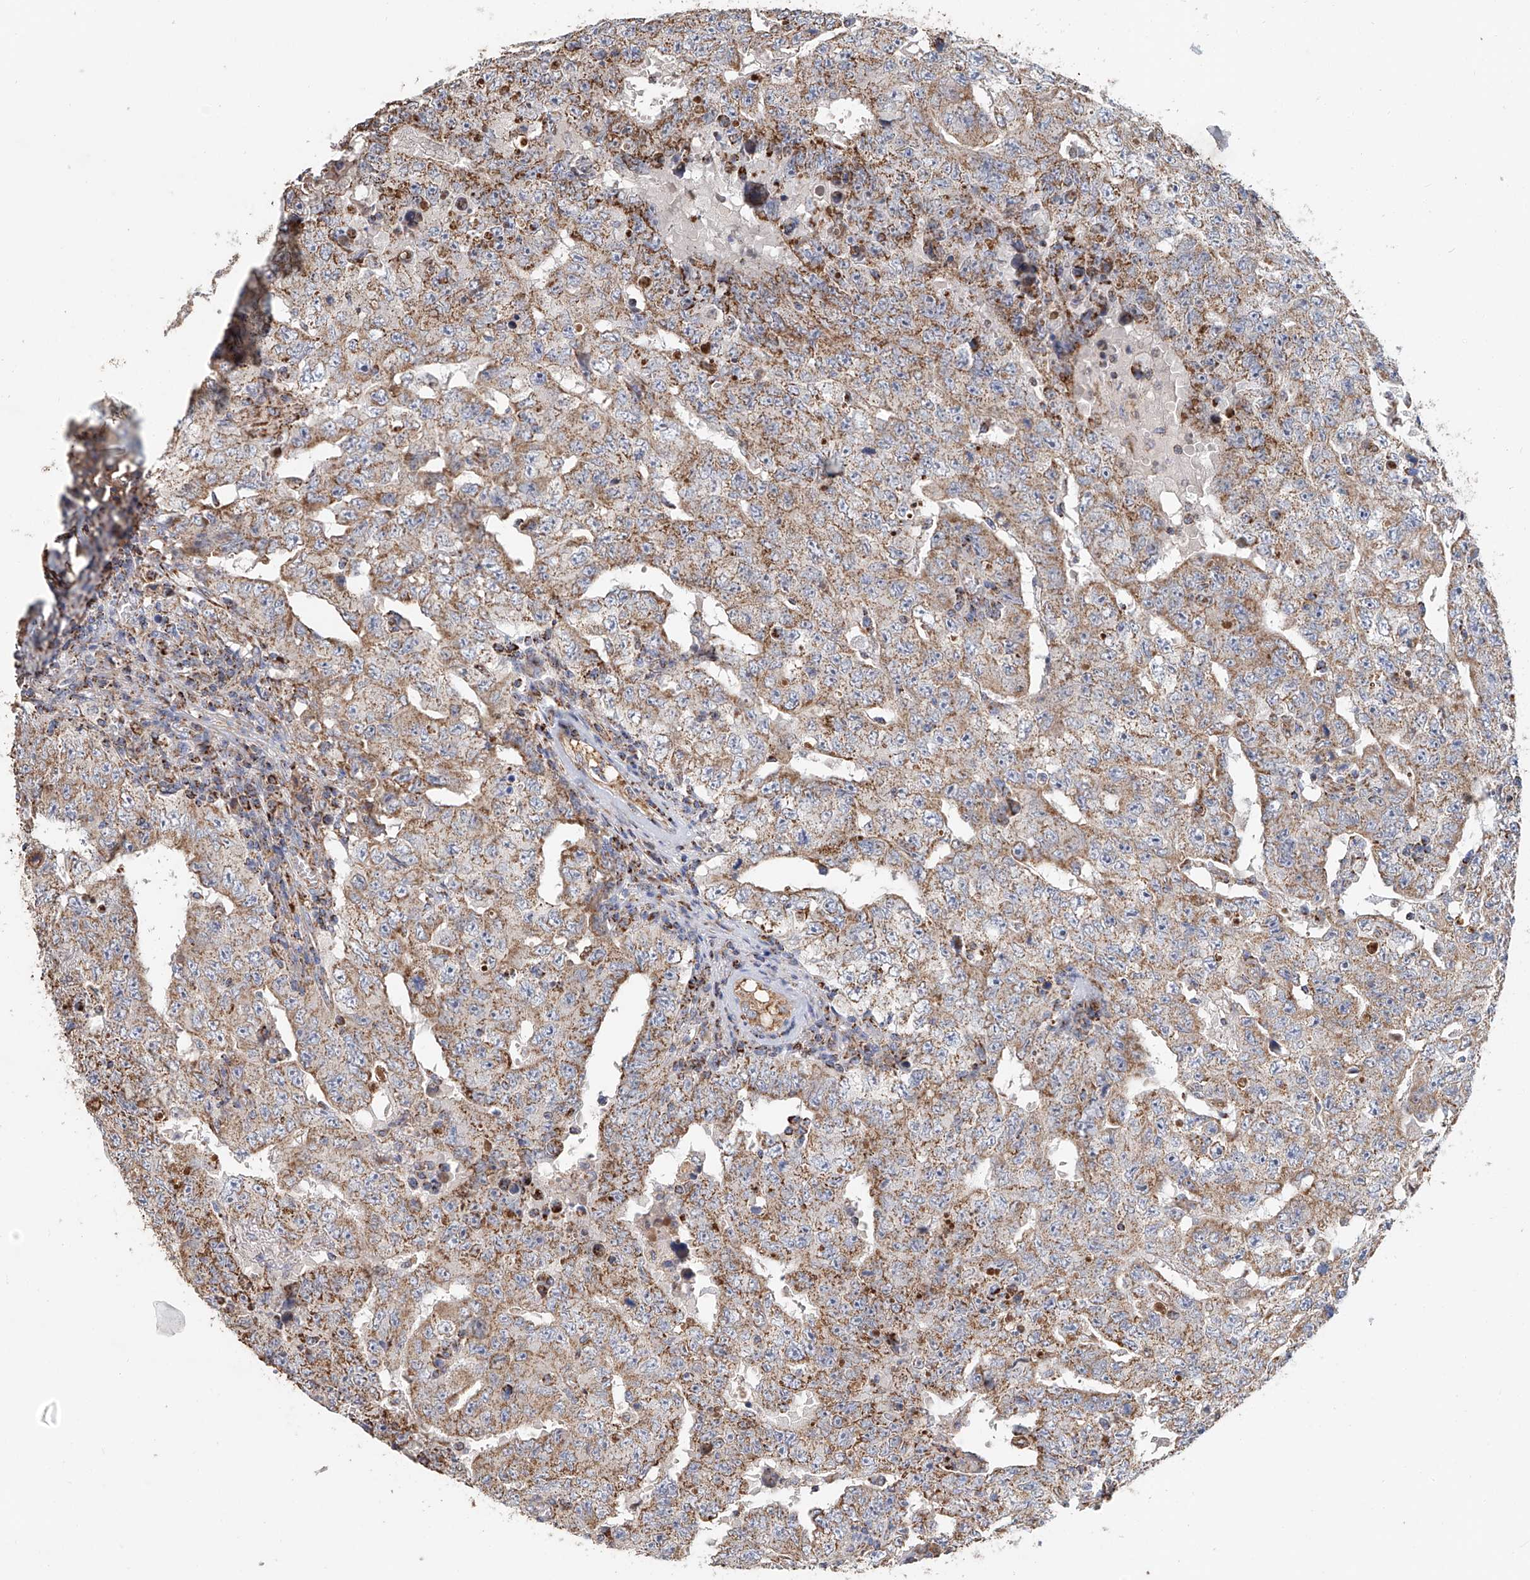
{"staining": {"intensity": "moderate", "quantity": ">75%", "location": "cytoplasmic/membranous"}, "tissue": "testis cancer", "cell_type": "Tumor cells", "image_type": "cancer", "snomed": [{"axis": "morphology", "description": "Carcinoma, Embryonal, NOS"}, {"axis": "topography", "description": "Testis"}], "caption": "This is an image of immunohistochemistry staining of testis cancer (embryonal carcinoma), which shows moderate expression in the cytoplasmic/membranous of tumor cells.", "gene": "MCL1", "patient": {"sex": "male", "age": 26}}